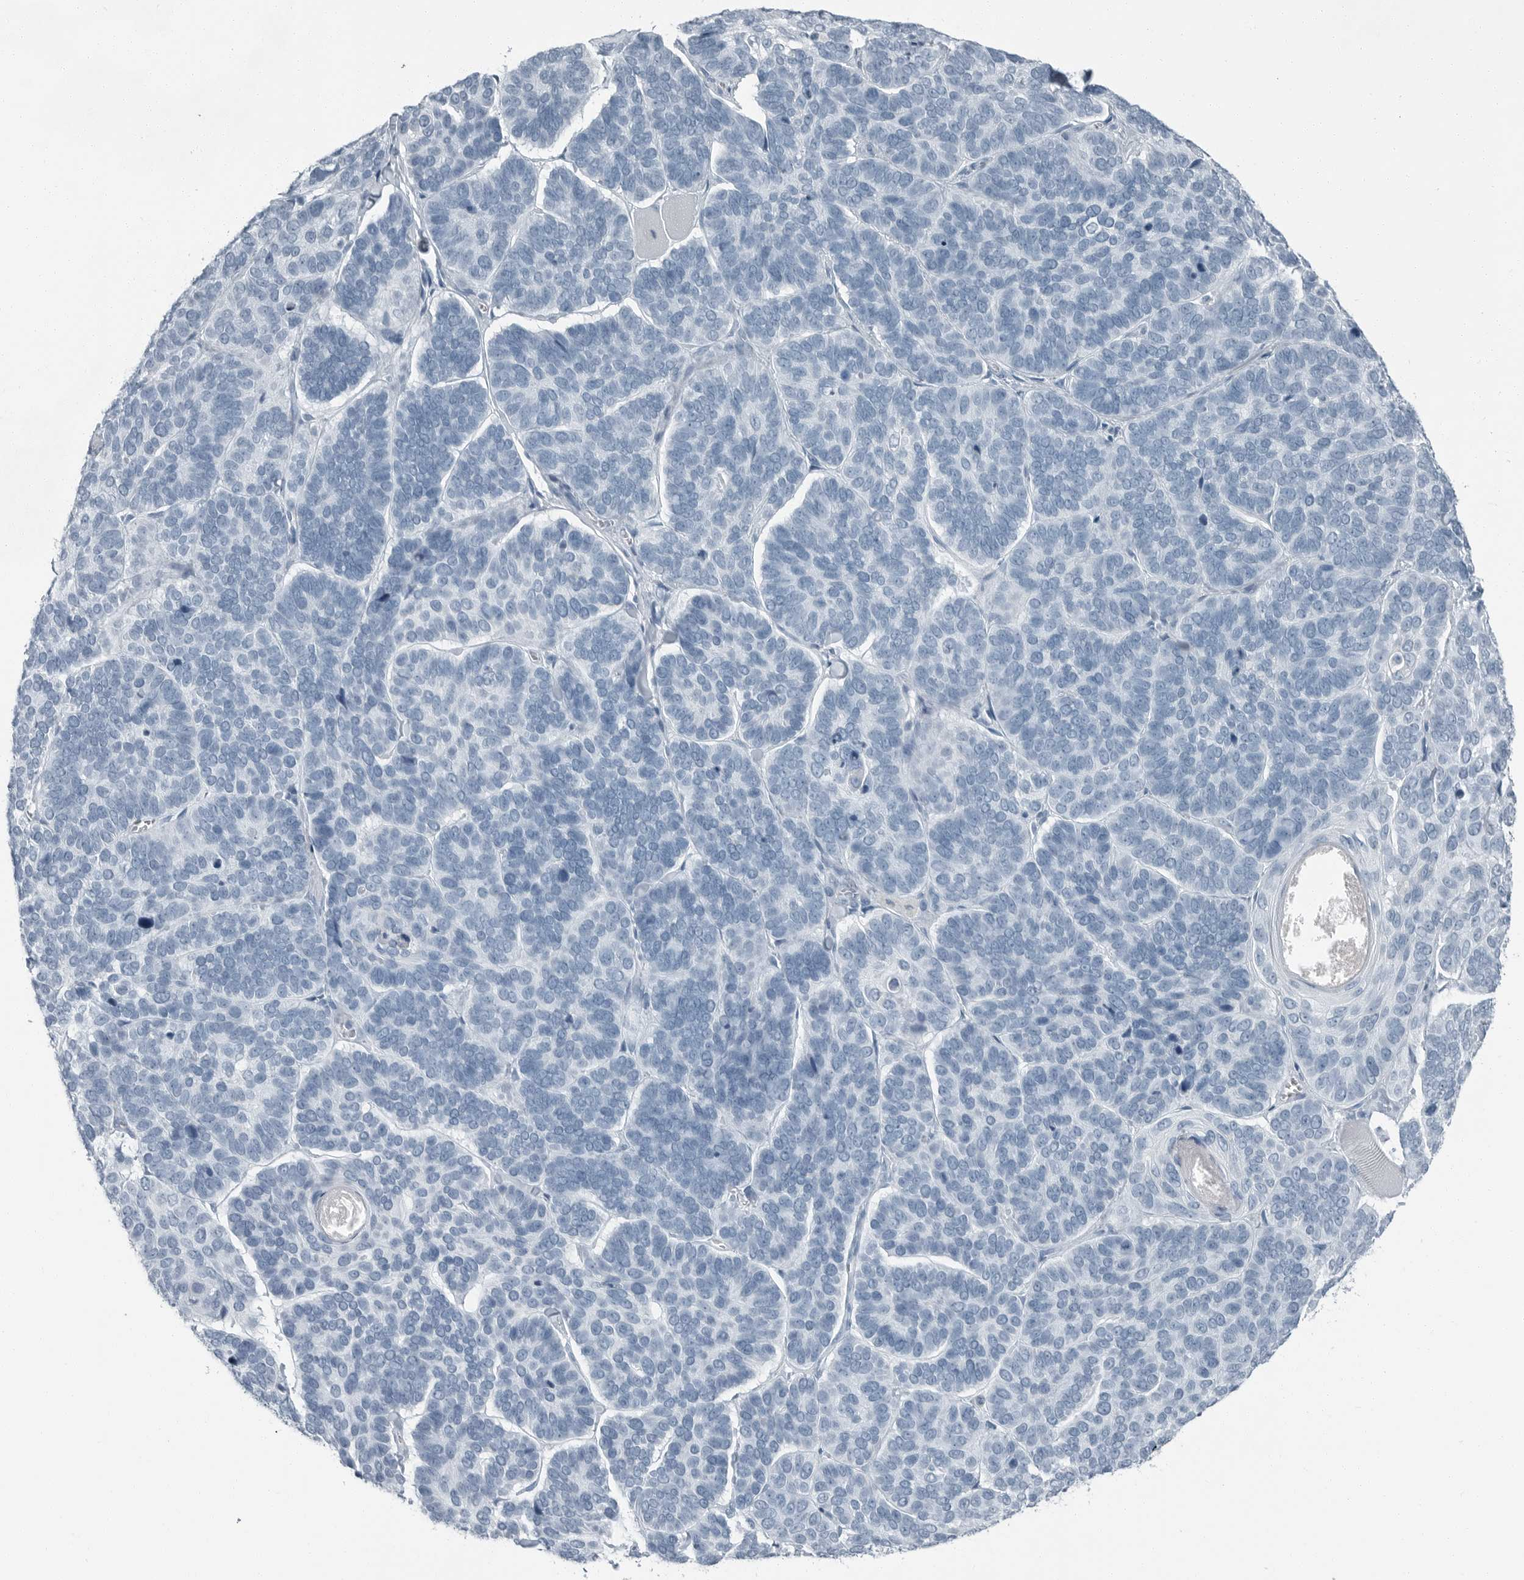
{"staining": {"intensity": "negative", "quantity": "none", "location": "none"}, "tissue": "skin cancer", "cell_type": "Tumor cells", "image_type": "cancer", "snomed": [{"axis": "morphology", "description": "Basal cell carcinoma"}, {"axis": "topography", "description": "Skin"}], "caption": "Protein analysis of basal cell carcinoma (skin) reveals no significant expression in tumor cells.", "gene": "FABP6", "patient": {"sex": "male", "age": 62}}